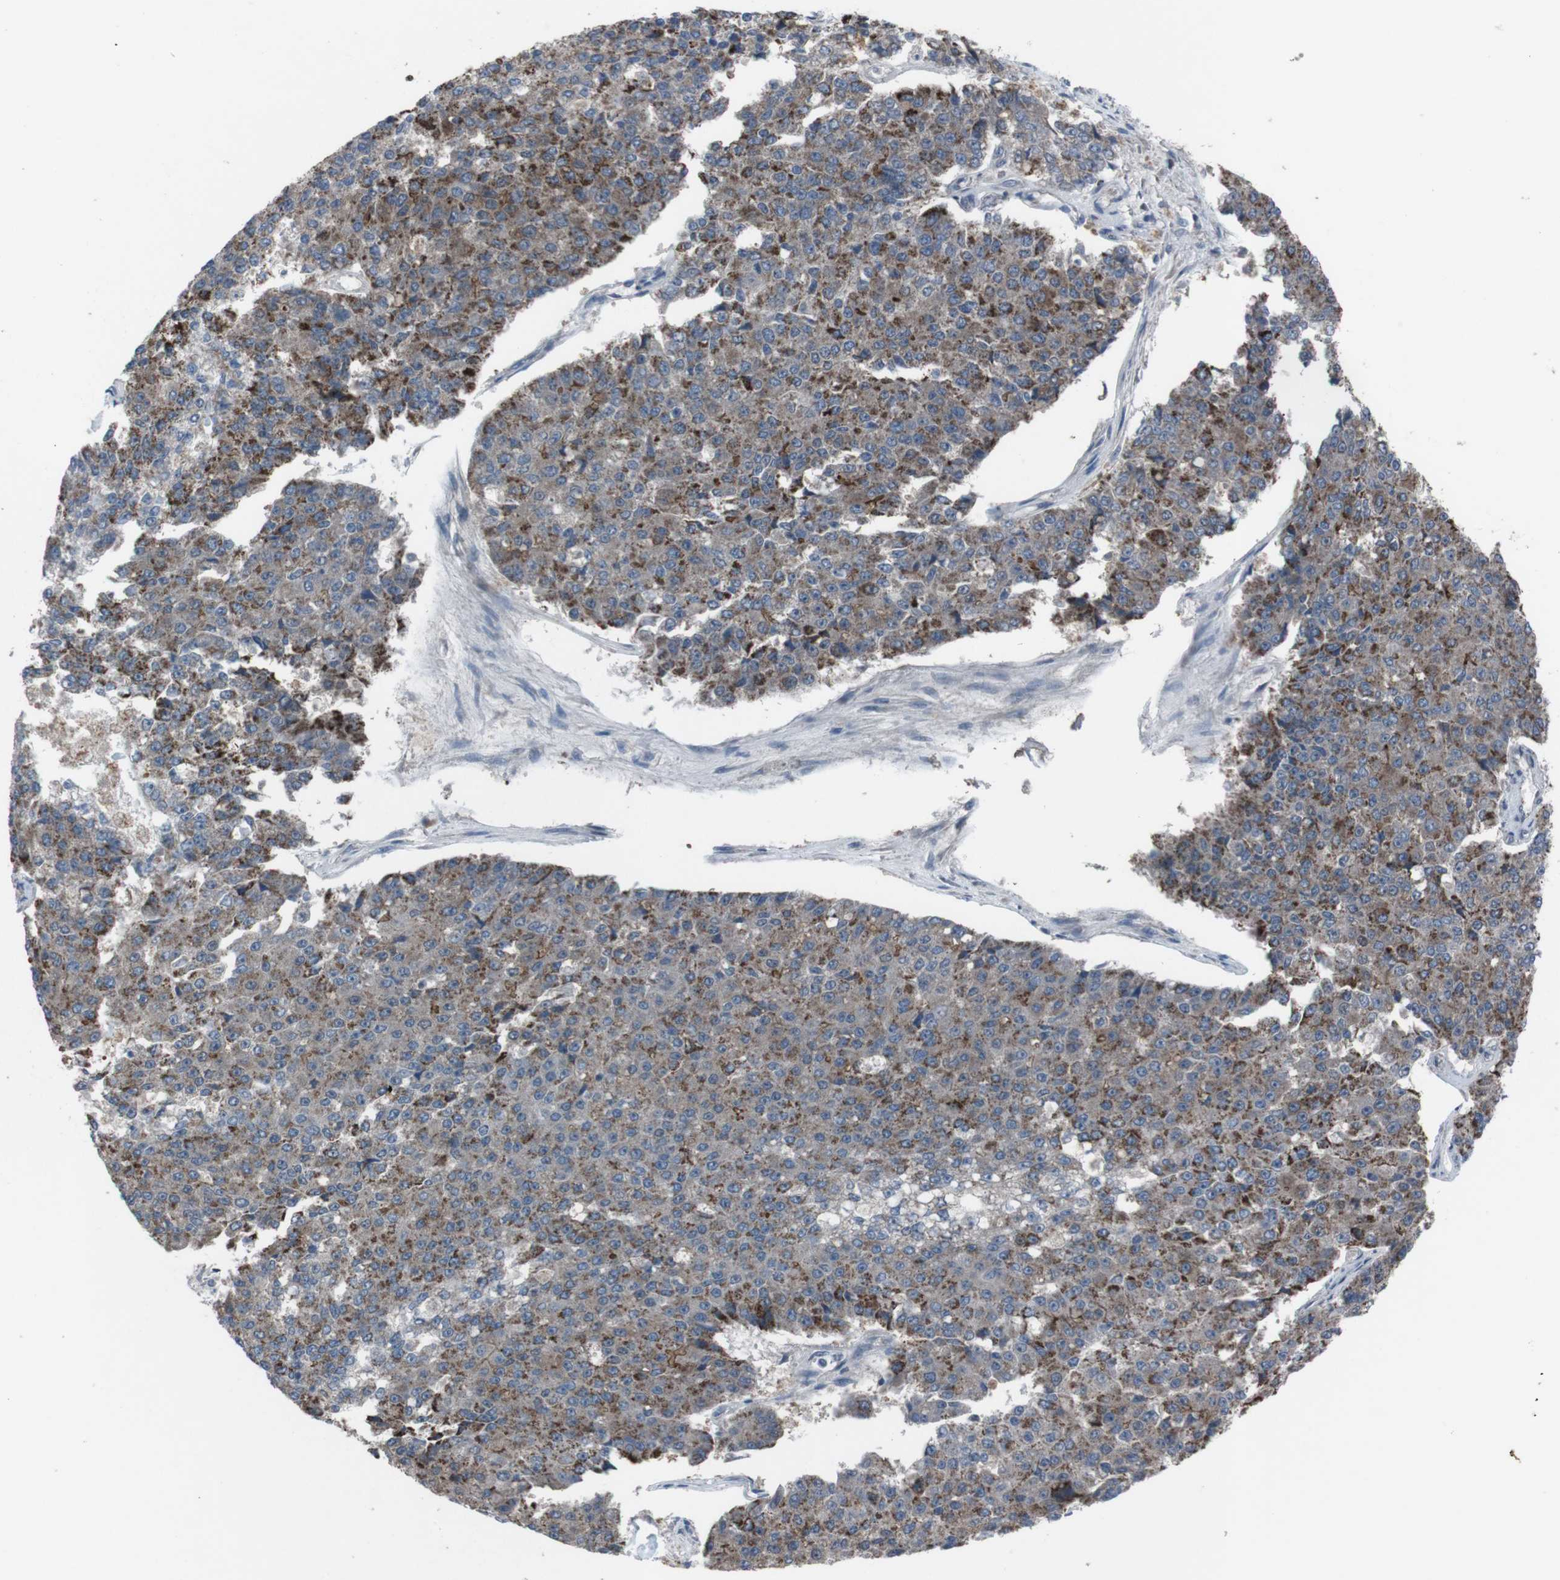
{"staining": {"intensity": "strong", "quantity": "25%-75%", "location": "cytoplasmic/membranous"}, "tissue": "pancreatic cancer", "cell_type": "Tumor cells", "image_type": "cancer", "snomed": [{"axis": "morphology", "description": "Adenocarcinoma, NOS"}, {"axis": "topography", "description": "Pancreas"}], "caption": "Immunohistochemistry (IHC) (DAB (3,3'-diaminobenzidine)) staining of pancreatic adenocarcinoma displays strong cytoplasmic/membranous protein staining in about 25%-75% of tumor cells. Nuclei are stained in blue.", "gene": "EFNA5", "patient": {"sex": "male", "age": 50}}